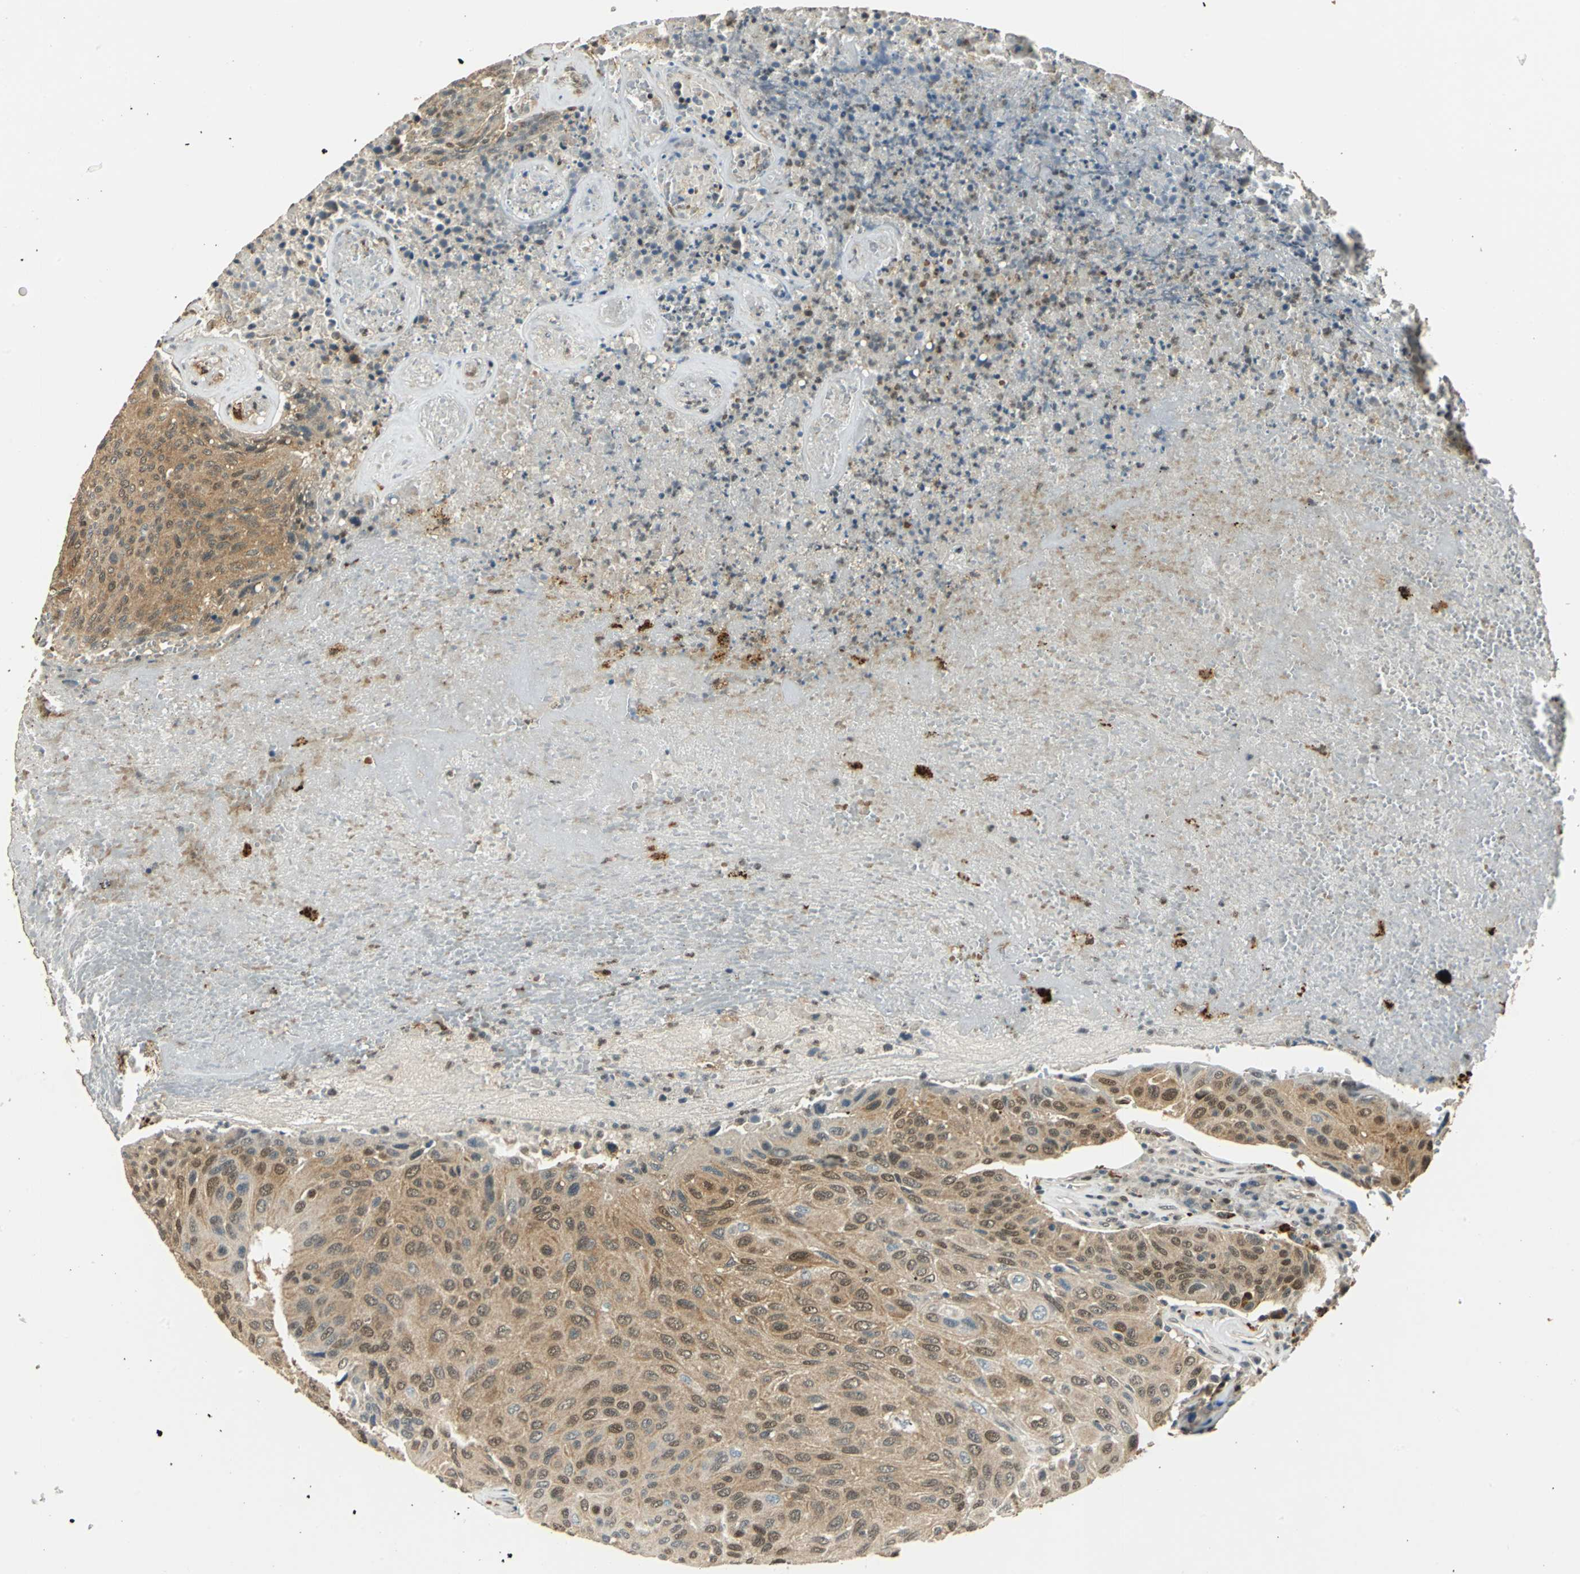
{"staining": {"intensity": "weak", "quantity": ">75%", "location": "cytoplasmic/membranous,nuclear"}, "tissue": "urothelial cancer", "cell_type": "Tumor cells", "image_type": "cancer", "snomed": [{"axis": "morphology", "description": "Urothelial carcinoma, High grade"}, {"axis": "topography", "description": "Urinary bladder"}], "caption": "The photomicrograph demonstrates a brown stain indicating the presence of a protein in the cytoplasmic/membranous and nuclear of tumor cells in urothelial cancer.", "gene": "PPP1R13L", "patient": {"sex": "male", "age": 66}}